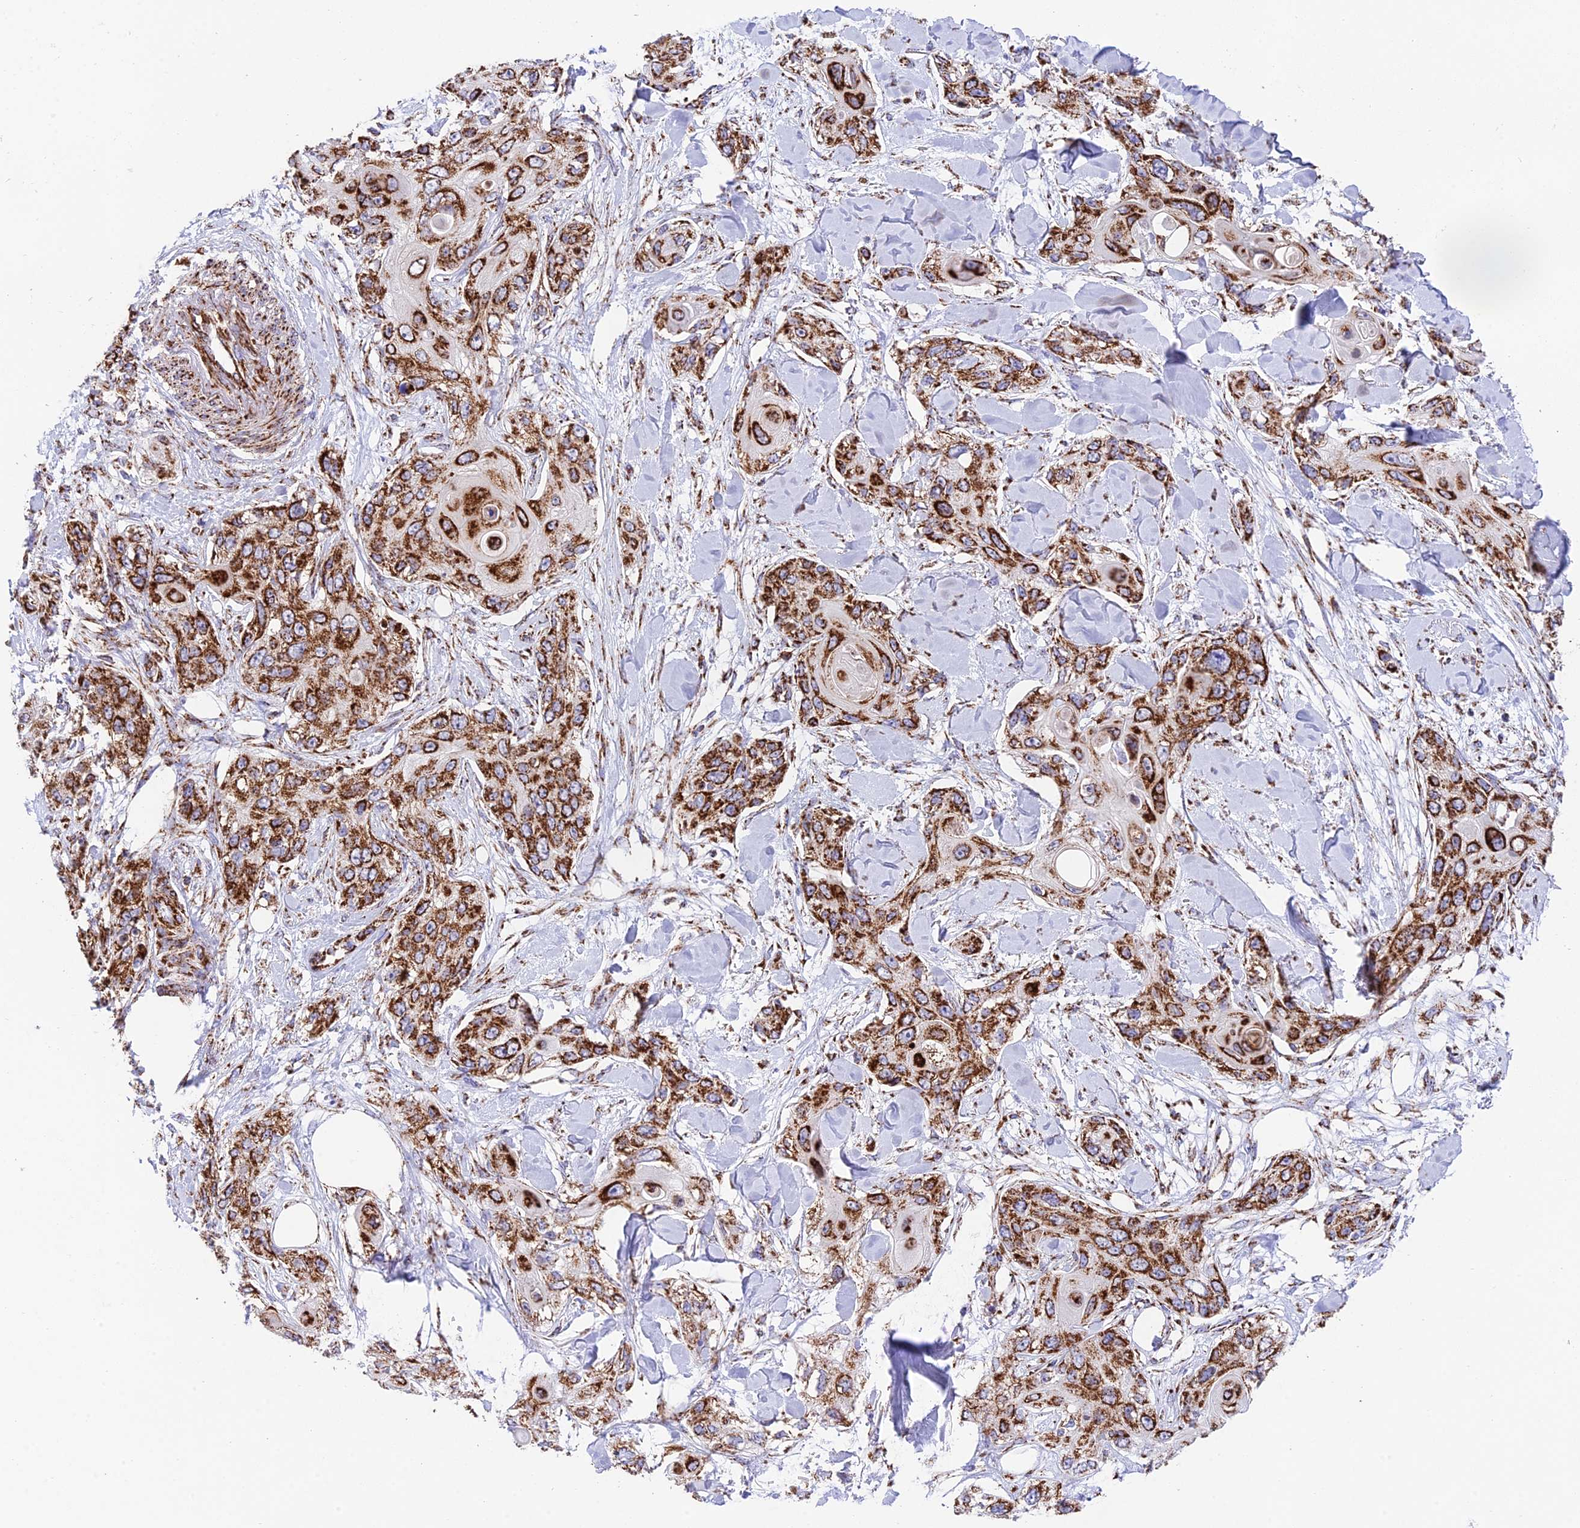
{"staining": {"intensity": "strong", "quantity": ">75%", "location": "cytoplasmic/membranous"}, "tissue": "skin cancer", "cell_type": "Tumor cells", "image_type": "cancer", "snomed": [{"axis": "morphology", "description": "Normal tissue, NOS"}, {"axis": "morphology", "description": "Squamous cell carcinoma, NOS"}, {"axis": "topography", "description": "Skin"}], "caption": "This histopathology image exhibits skin cancer (squamous cell carcinoma) stained with immunohistochemistry (IHC) to label a protein in brown. The cytoplasmic/membranous of tumor cells show strong positivity for the protein. Nuclei are counter-stained blue.", "gene": "CHCHD3", "patient": {"sex": "male", "age": 72}}